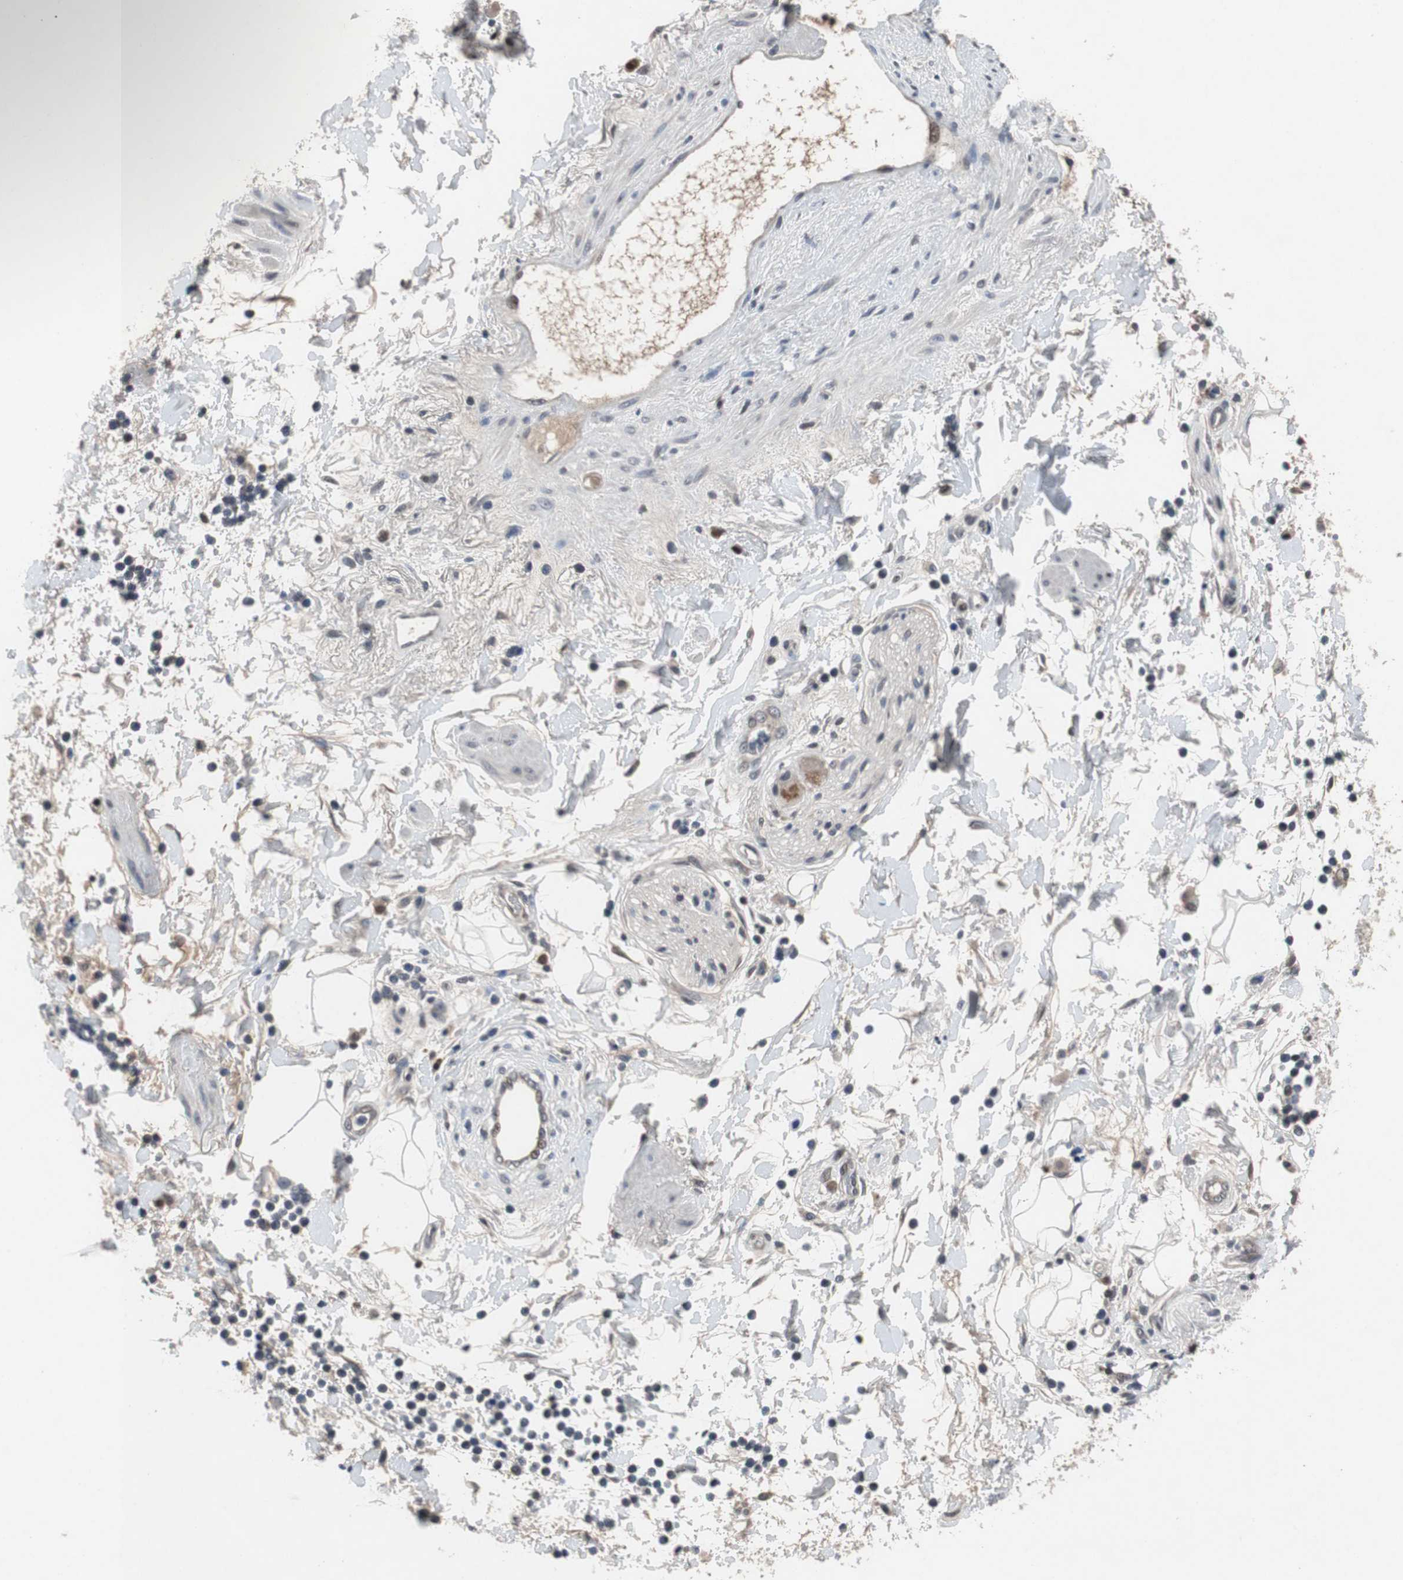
{"staining": {"intensity": "negative", "quantity": "none", "location": "none"}, "tissue": "adipose tissue", "cell_type": "Adipocytes", "image_type": "normal", "snomed": [{"axis": "morphology", "description": "Normal tissue, NOS"}, {"axis": "topography", "description": "Soft tissue"}, {"axis": "topography", "description": "Peripheral nerve tissue"}], "caption": "This is an IHC micrograph of normal adipose tissue. There is no staining in adipocytes.", "gene": "TP63", "patient": {"sex": "female", "age": 71}}